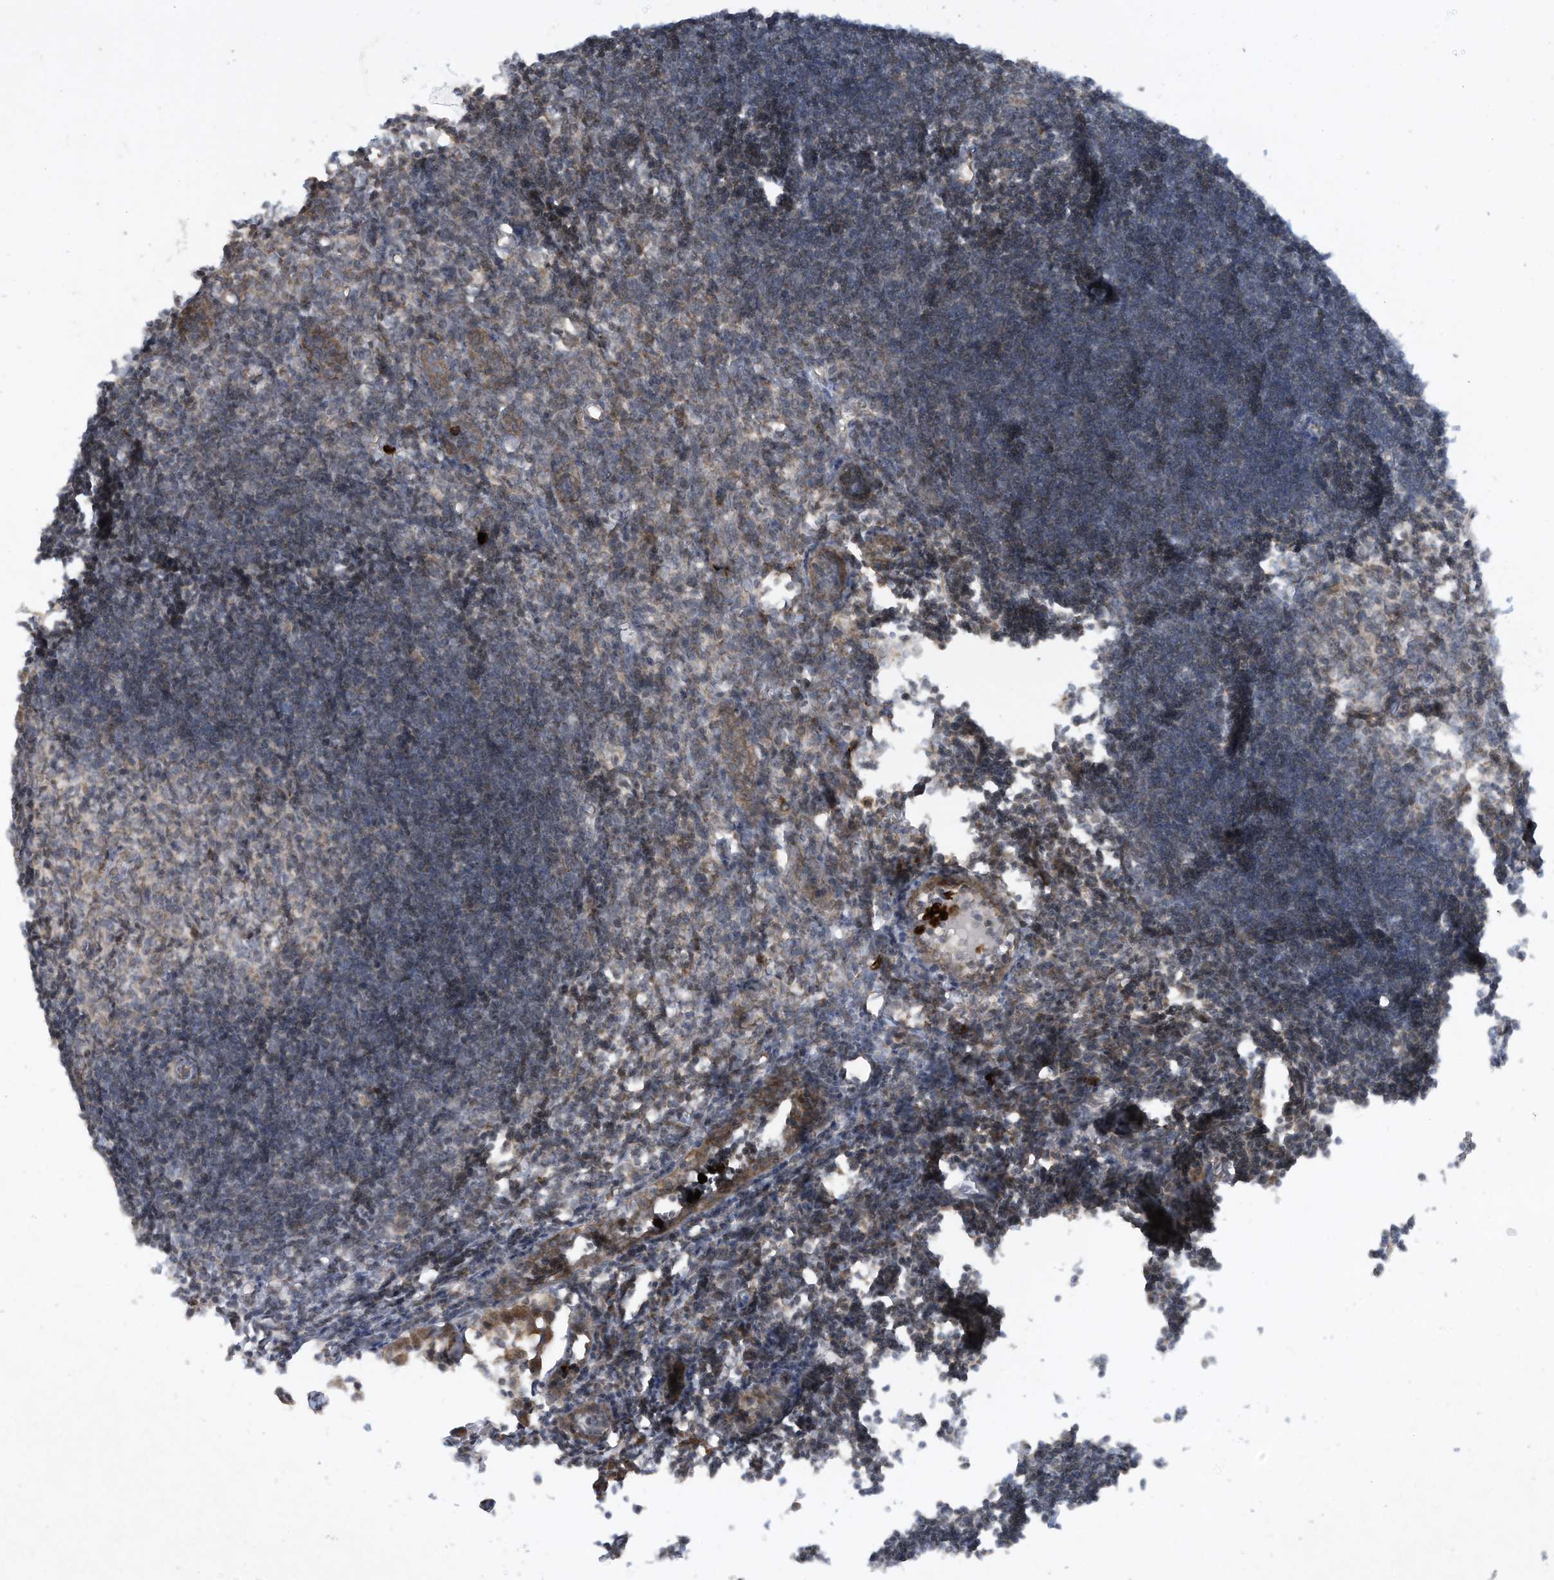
{"staining": {"intensity": "moderate", "quantity": "25%-75%", "location": "cytoplasmic/membranous"}, "tissue": "lymph node", "cell_type": "Germinal center cells", "image_type": "normal", "snomed": [{"axis": "morphology", "description": "Normal tissue, NOS"}, {"axis": "morphology", "description": "Malignant melanoma, Metastatic site"}, {"axis": "topography", "description": "Lymph node"}], "caption": "Human lymph node stained with a brown dye reveals moderate cytoplasmic/membranous positive staining in about 25%-75% of germinal center cells.", "gene": "CHRNA4", "patient": {"sex": "male", "age": 41}}